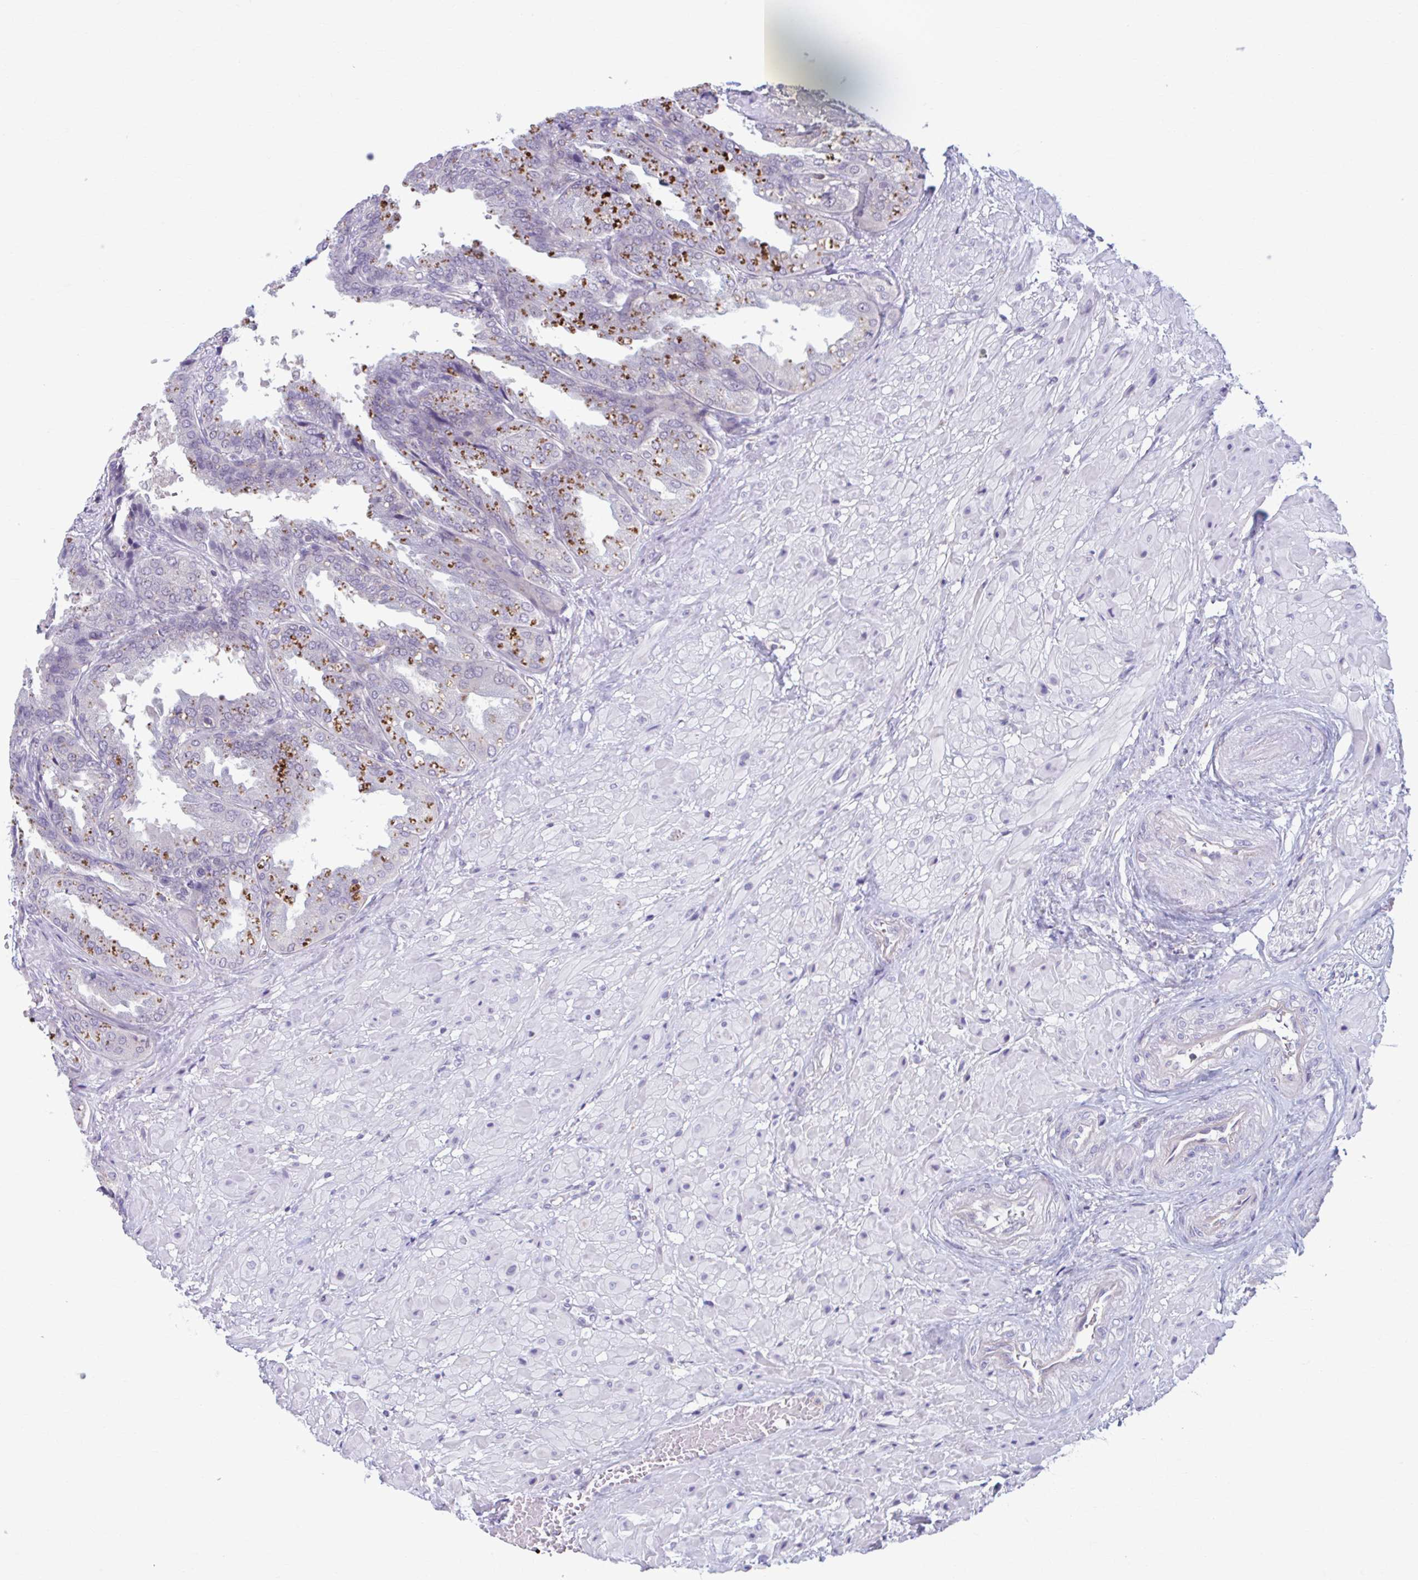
{"staining": {"intensity": "negative", "quantity": "none", "location": "none"}, "tissue": "seminal vesicle", "cell_type": "Glandular cells", "image_type": "normal", "snomed": [{"axis": "morphology", "description": "Normal tissue, NOS"}, {"axis": "topography", "description": "Seminal veicle"}], "caption": "The image shows no significant staining in glandular cells of seminal vesicle. (DAB immunohistochemistry (IHC) with hematoxylin counter stain).", "gene": "ADAT3", "patient": {"sex": "male", "age": 55}}